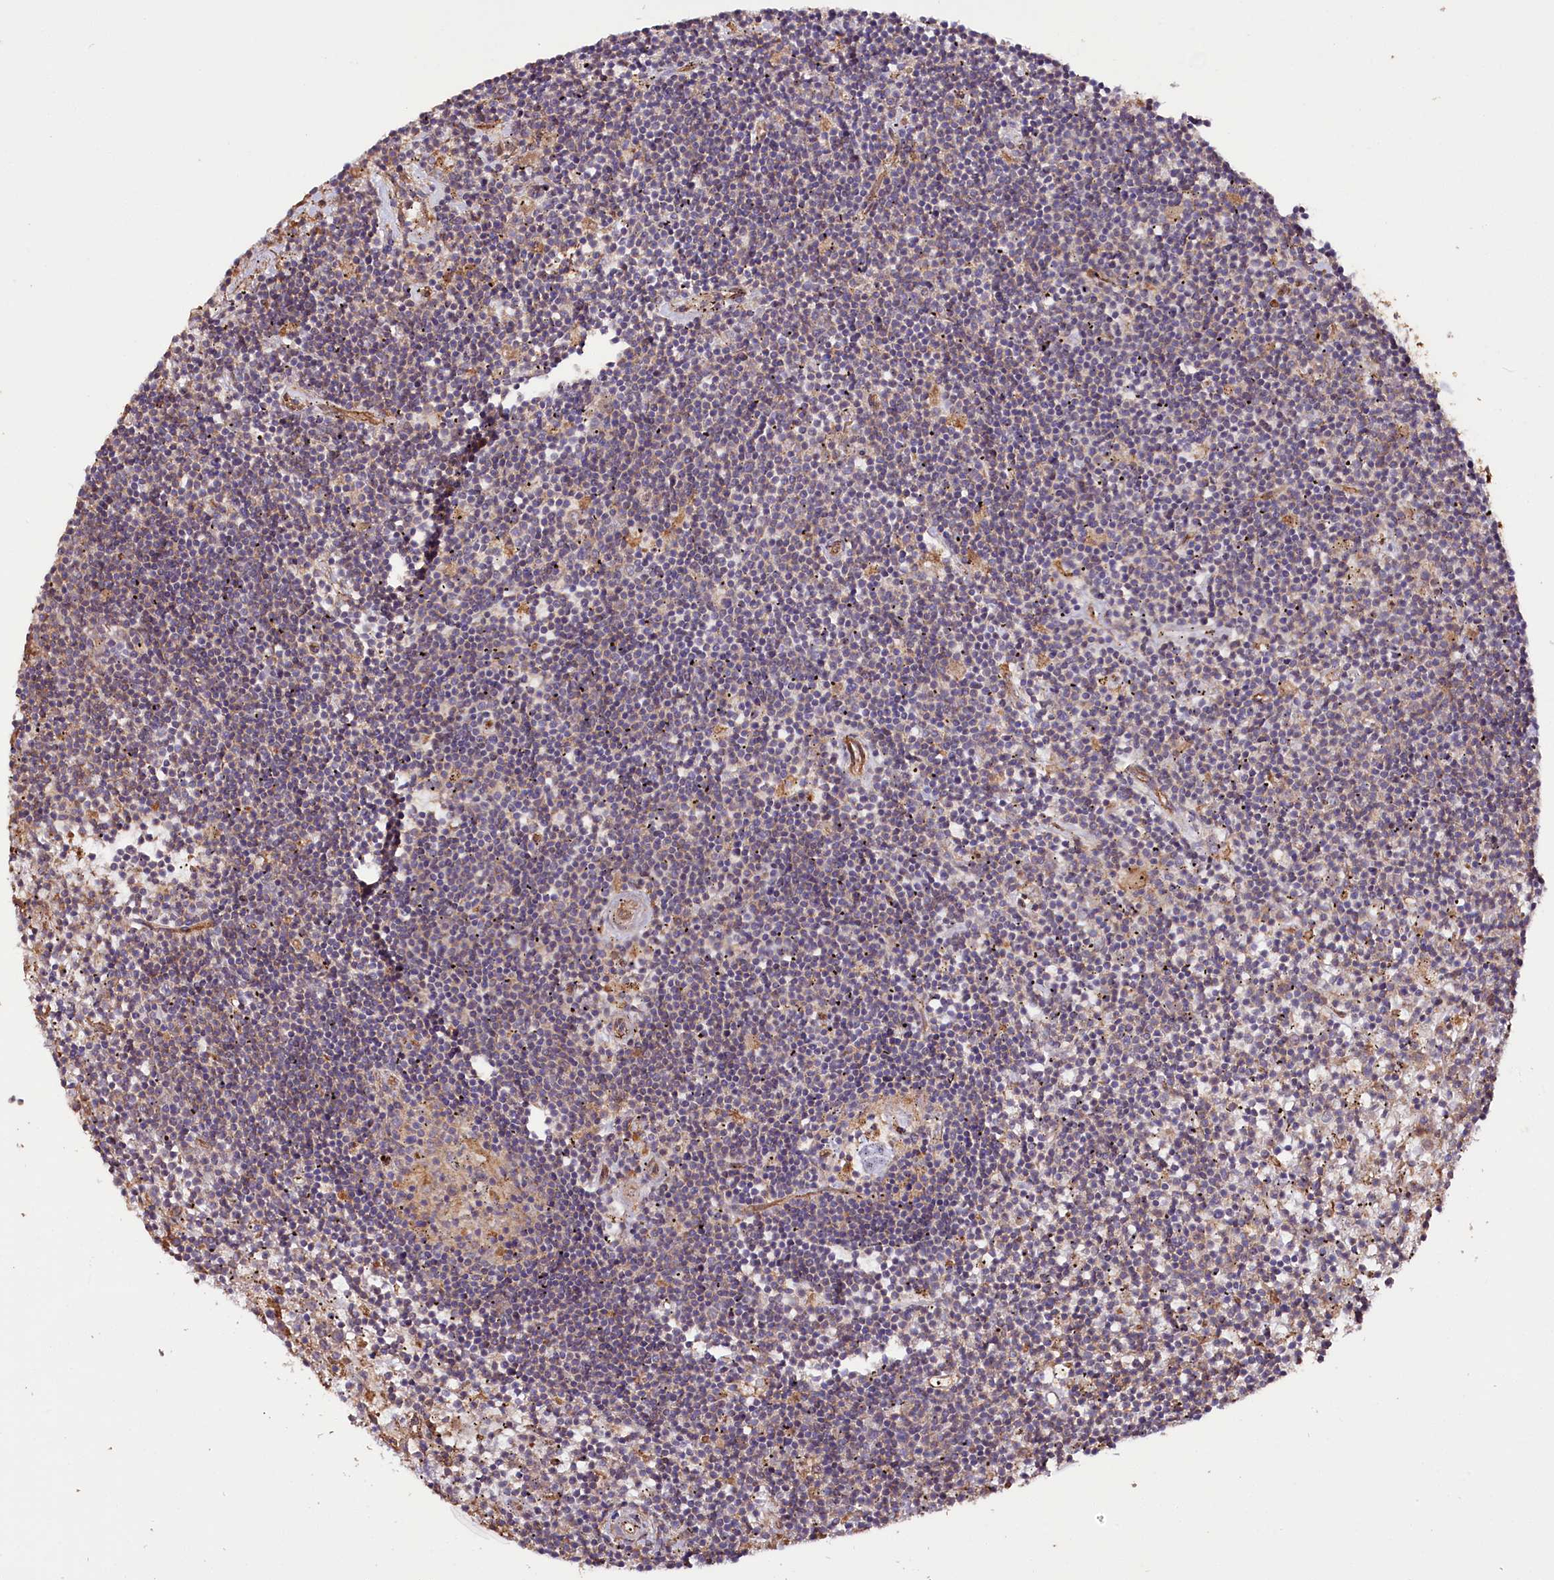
{"staining": {"intensity": "negative", "quantity": "none", "location": "none"}, "tissue": "lymphoma", "cell_type": "Tumor cells", "image_type": "cancer", "snomed": [{"axis": "morphology", "description": "Malignant lymphoma, non-Hodgkin's type, Low grade"}, {"axis": "topography", "description": "Spleen"}], "caption": "Histopathology image shows no protein expression in tumor cells of lymphoma tissue.", "gene": "CEP295", "patient": {"sex": "male", "age": 76}}